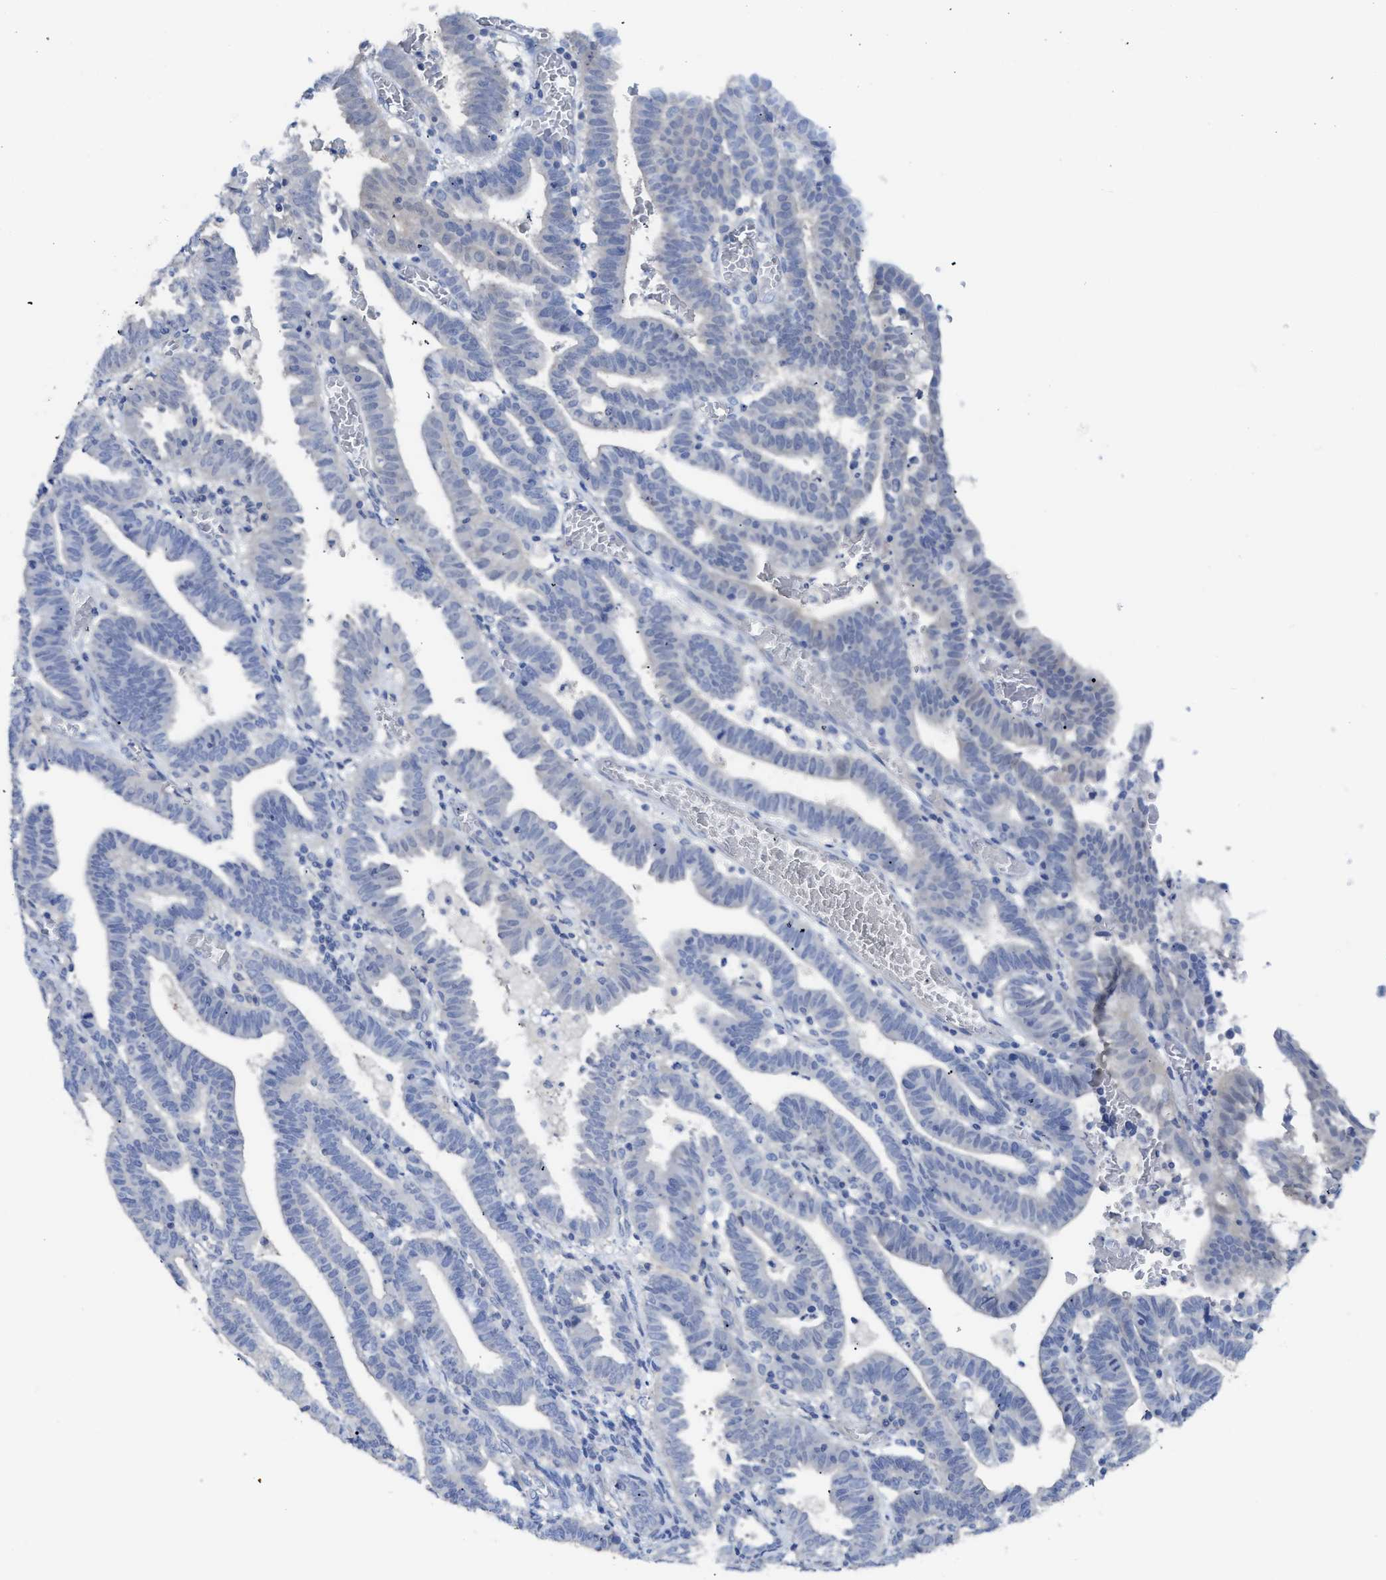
{"staining": {"intensity": "negative", "quantity": "none", "location": "none"}, "tissue": "endometrial cancer", "cell_type": "Tumor cells", "image_type": "cancer", "snomed": [{"axis": "morphology", "description": "Adenocarcinoma, NOS"}, {"axis": "topography", "description": "Uterus"}], "caption": "The micrograph exhibits no staining of tumor cells in endometrial adenocarcinoma.", "gene": "MYL3", "patient": {"sex": "female", "age": 83}}